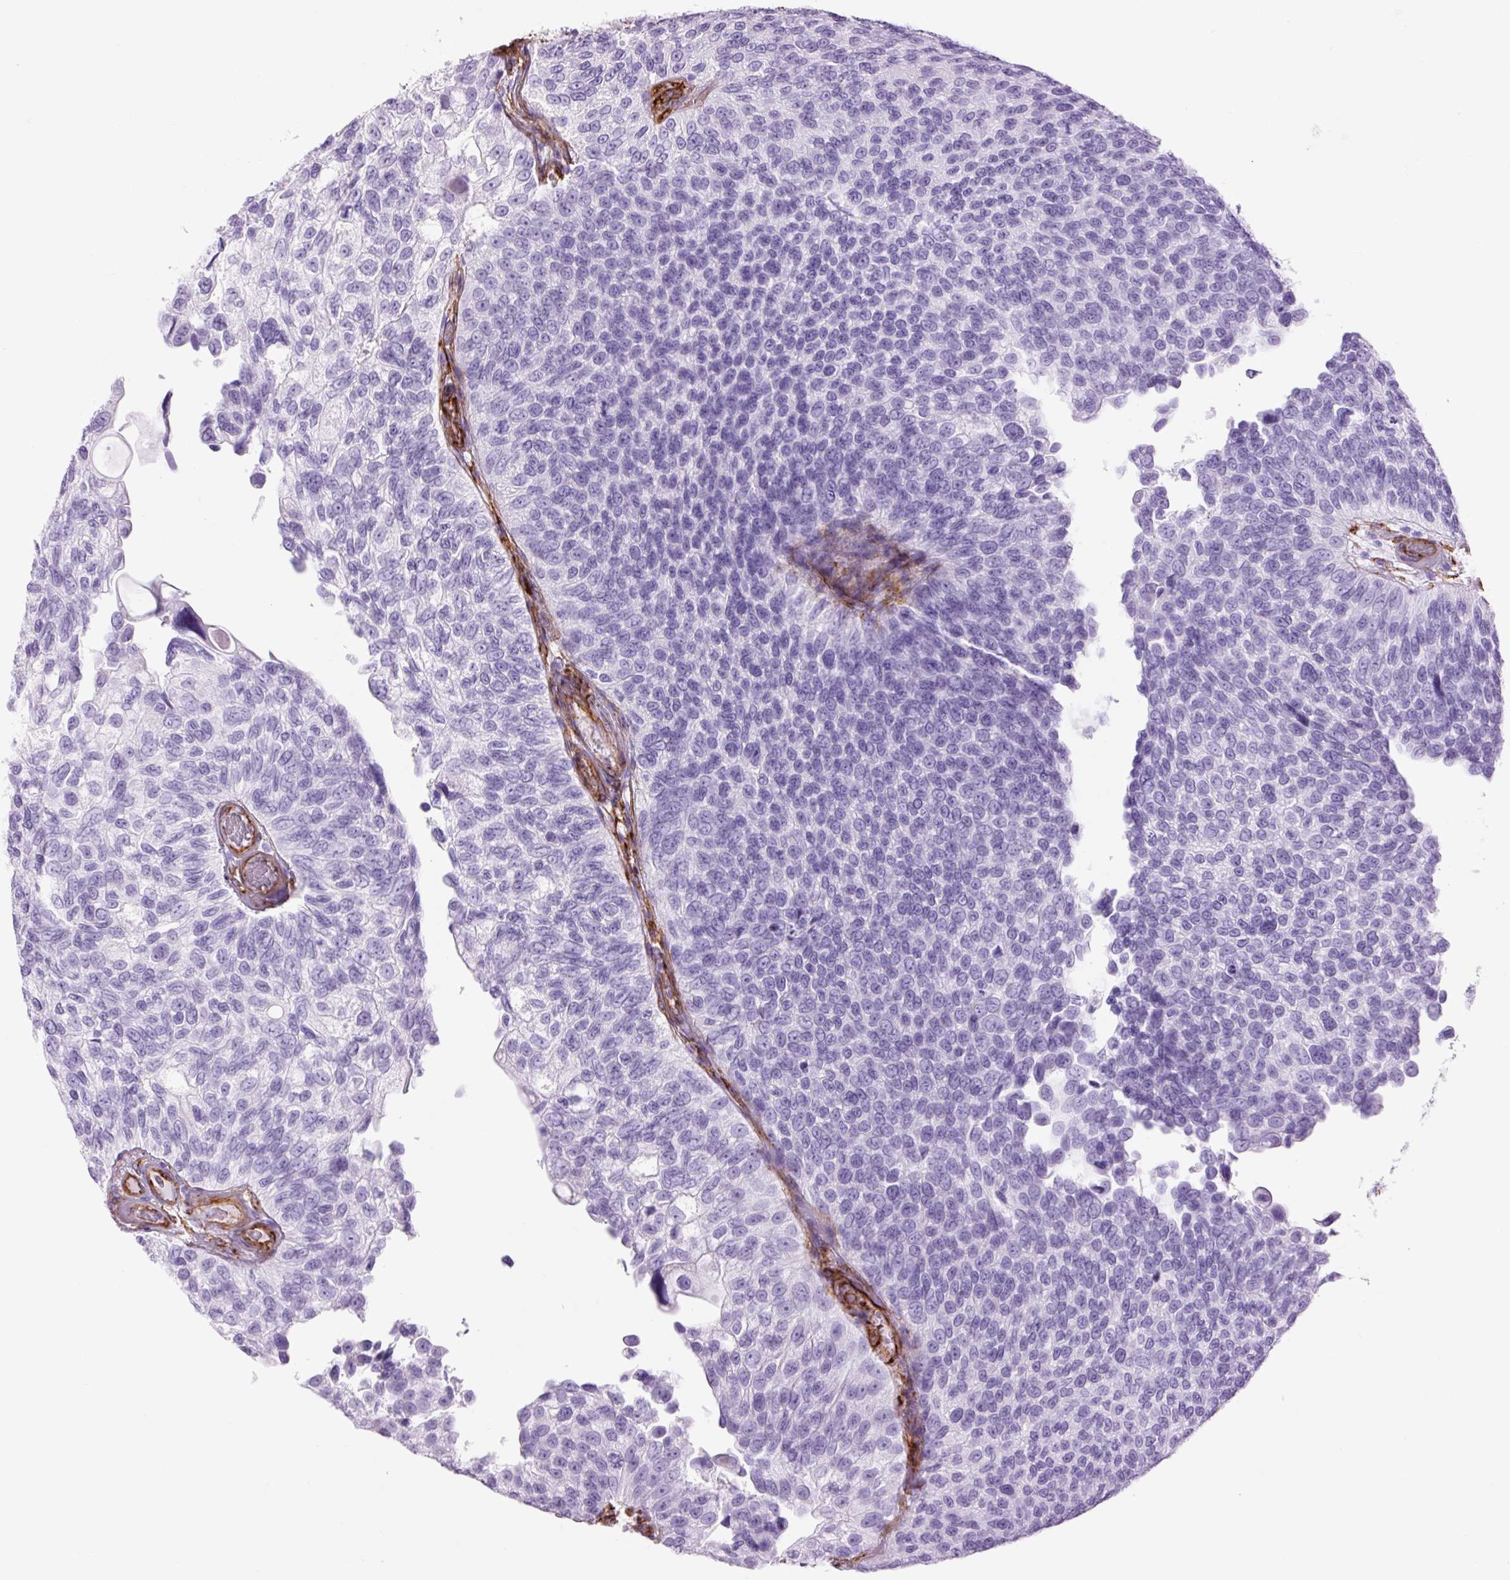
{"staining": {"intensity": "negative", "quantity": "none", "location": "none"}, "tissue": "urothelial cancer", "cell_type": "Tumor cells", "image_type": "cancer", "snomed": [{"axis": "morphology", "description": "Urothelial carcinoma, NOS"}, {"axis": "topography", "description": "Urinary bladder"}], "caption": "An immunohistochemistry photomicrograph of transitional cell carcinoma is shown. There is no staining in tumor cells of transitional cell carcinoma.", "gene": "CAV1", "patient": {"sex": "male", "age": 87}}